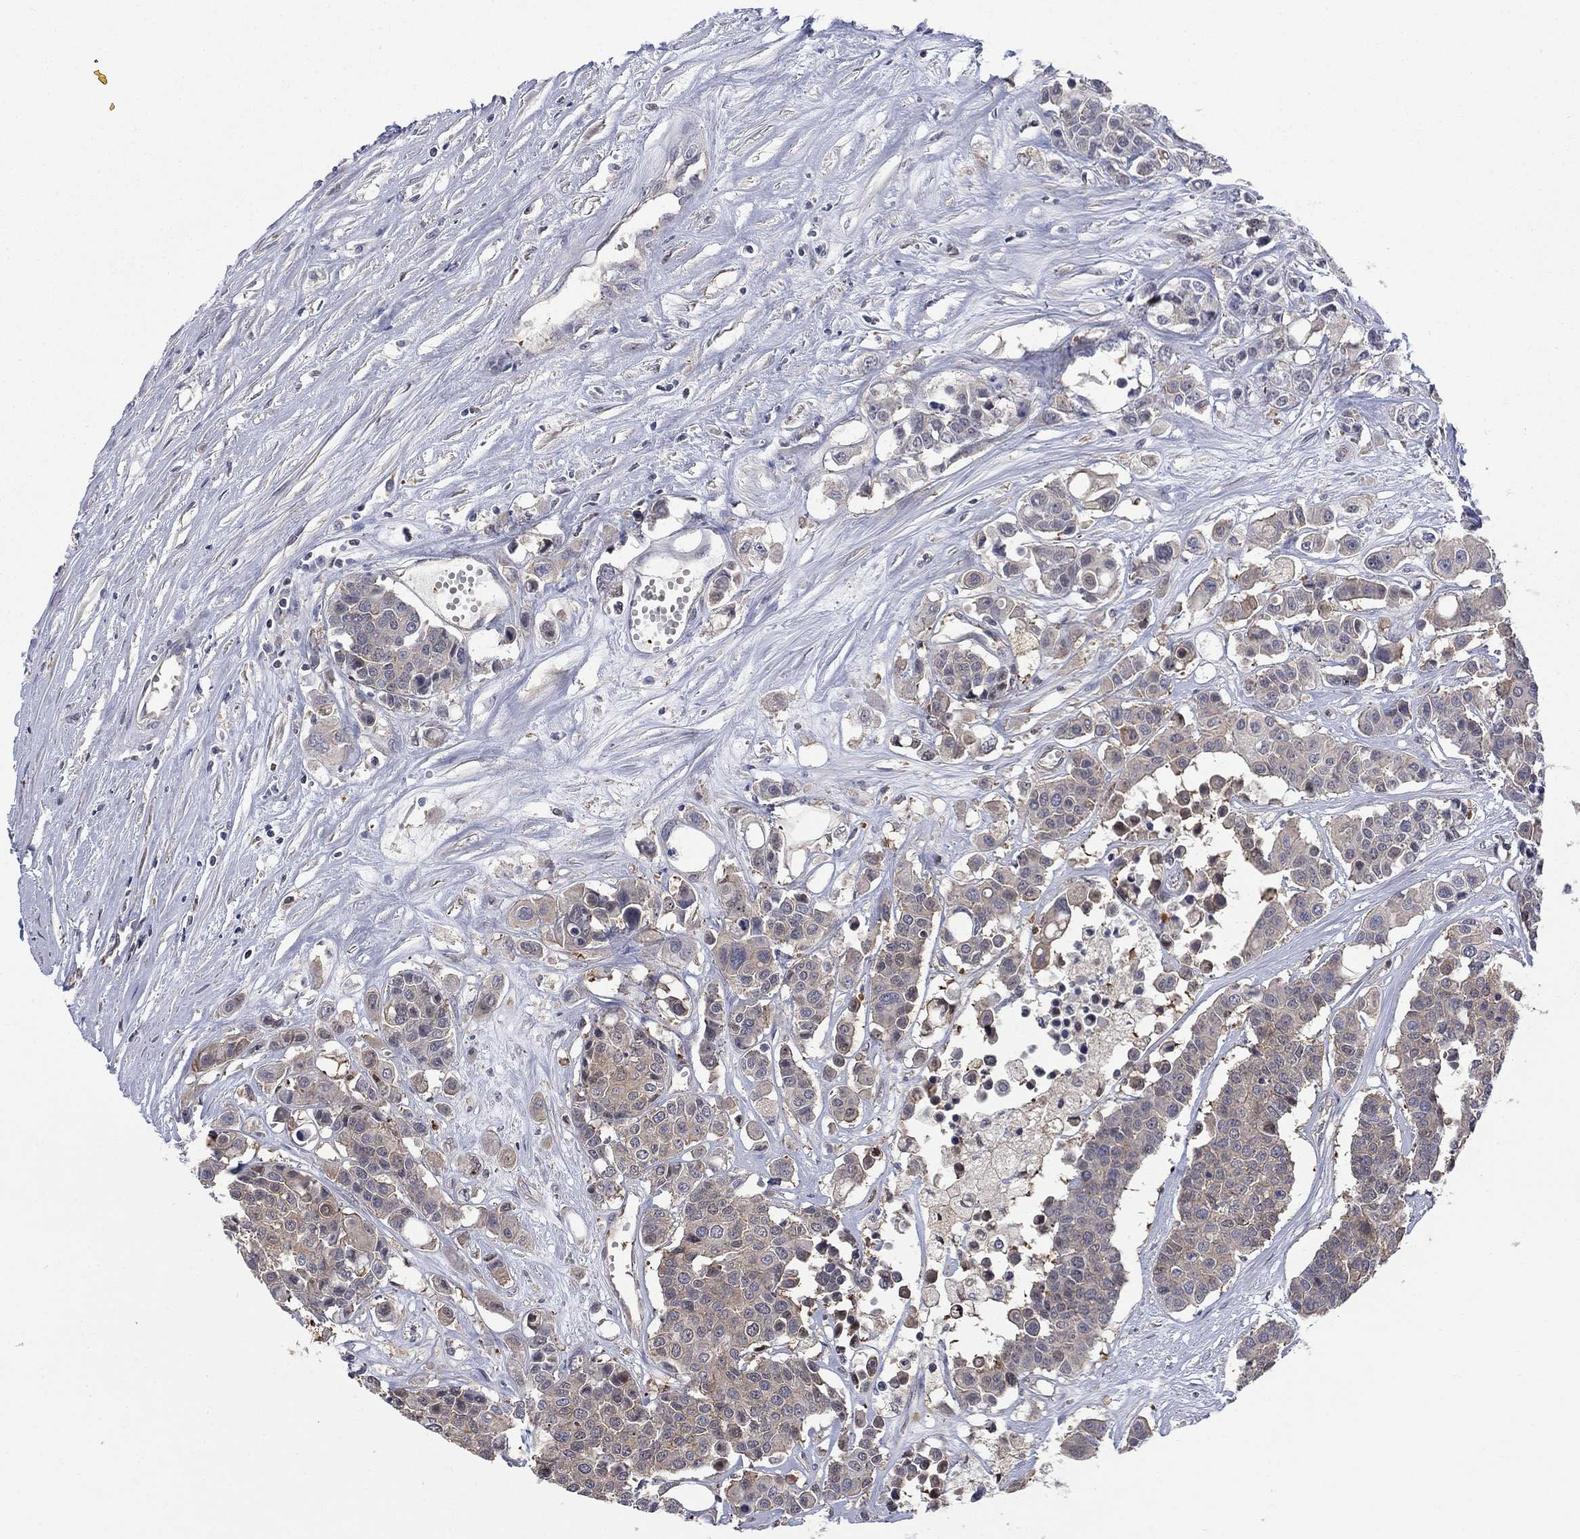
{"staining": {"intensity": "weak", "quantity": ">75%", "location": "cytoplasmic/membranous"}, "tissue": "carcinoid", "cell_type": "Tumor cells", "image_type": "cancer", "snomed": [{"axis": "morphology", "description": "Carcinoid, malignant, NOS"}, {"axis": "topography", "description": "Colon"}], "caption": "Immunohistochemical staining of human carcinoid reveals low levels of weak cytoplasmic/membranous staining in about >75% of tumor cells.", "gene": "PDZD2", "patient": {"sex": "male", "age": 81}}